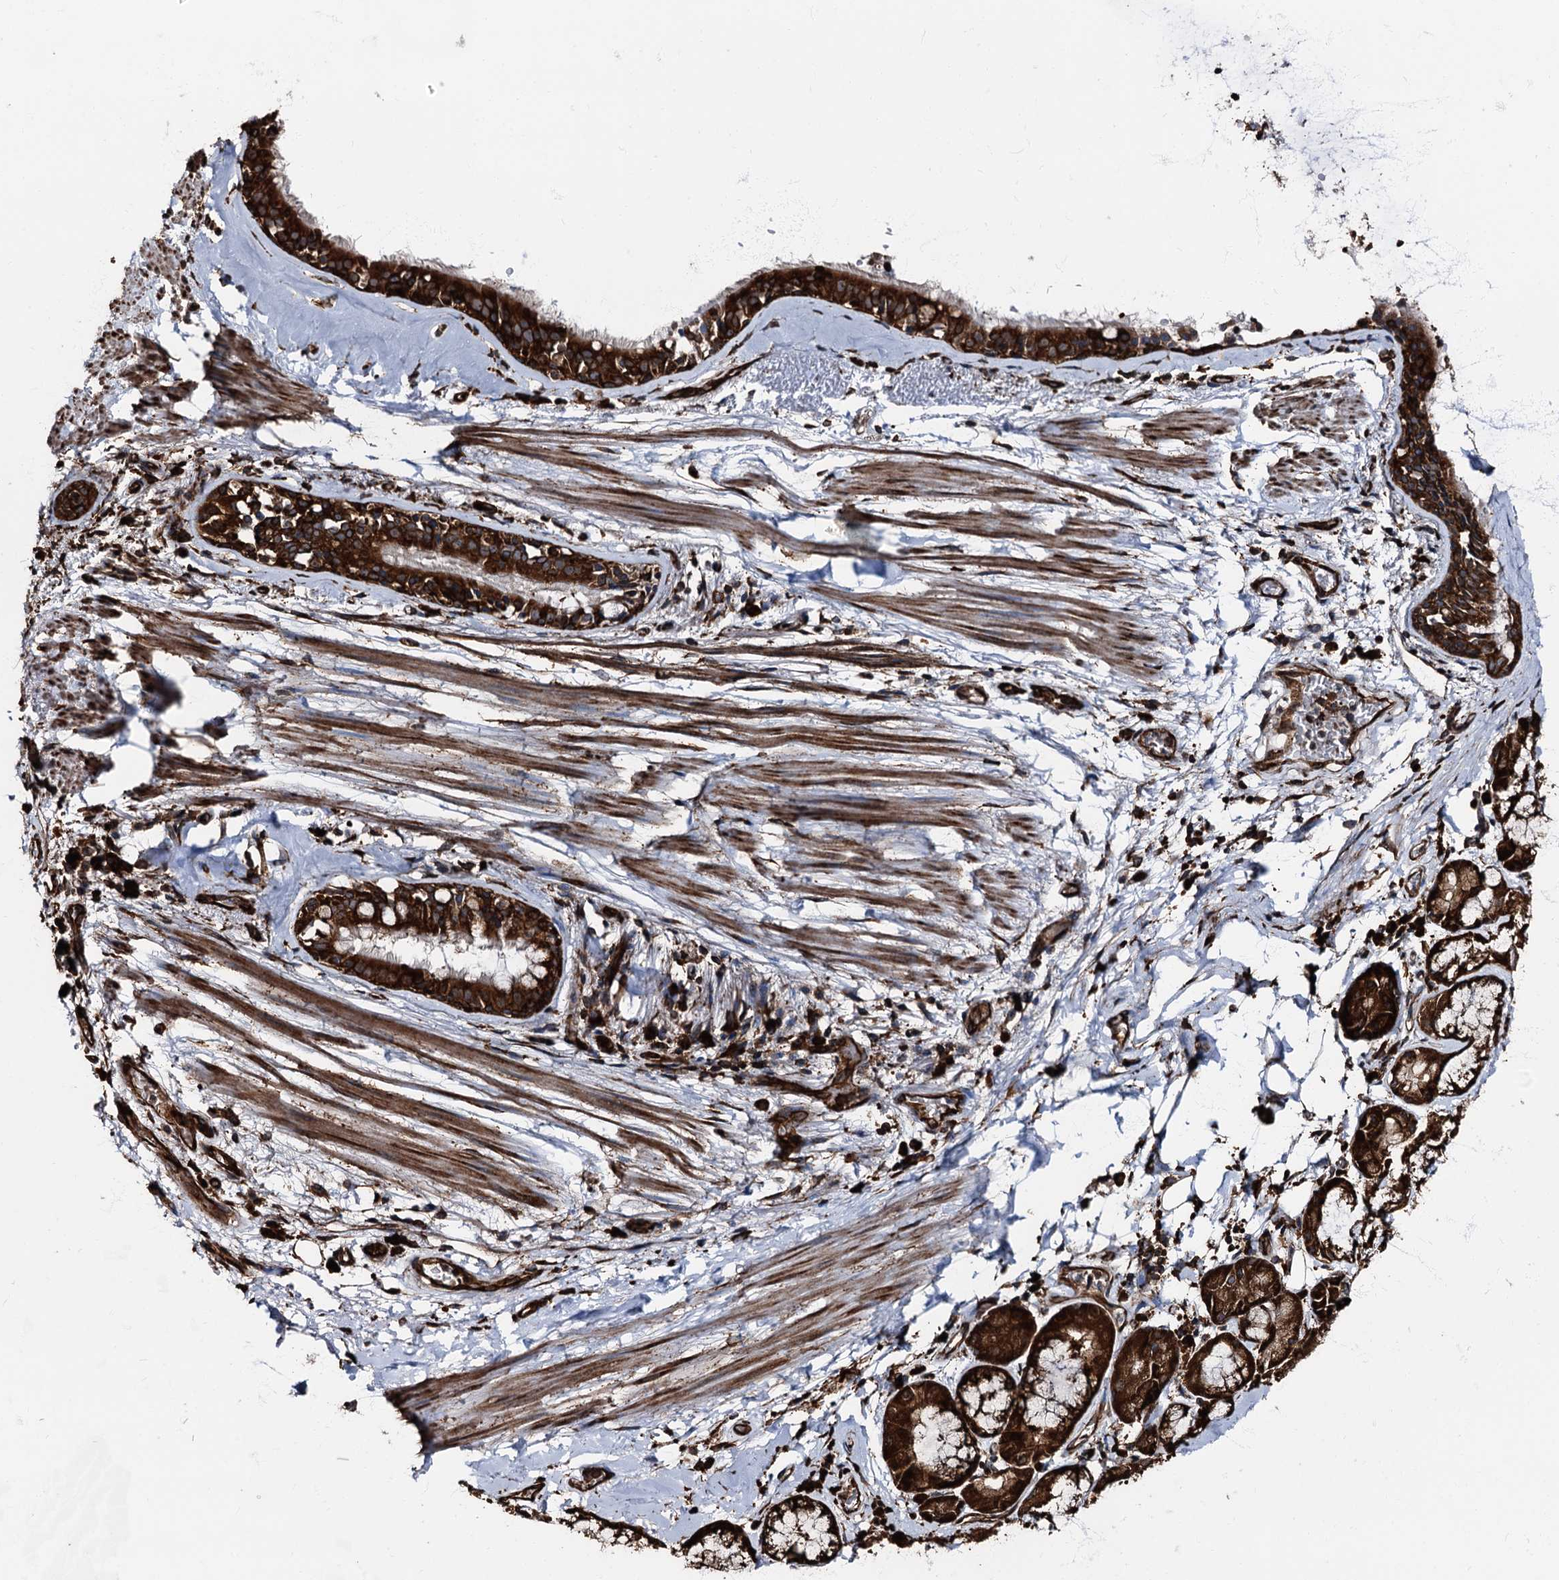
{"staining": {"intensity": "moderate", "quantity": ">75%", "location": "cytoplasmic/membranous"}, "tissue": "adipose tissue", "cell_type": "Adipocytes", "image_type": "normal", "snomed": [{"axis": "morphology", "description": "Normal tissue, NOS"}, {"axis": "topography", "description": "Lymph node"}, {"axis": "topography", "description": "Cartilage tissue"}, {"axis": "topography", "description": "Bronchus"}], "caption": "This image reveals unremarkable adipose tissue stained with immunohistochemistry to label a protein in brown. The cytoplasmic/membranous of adipocytes show moderate positivity for the protein. Nuclei are counter-stained blue.", "gene": "ATP2C1", "patient": {"sex": "male", "age": 63}}